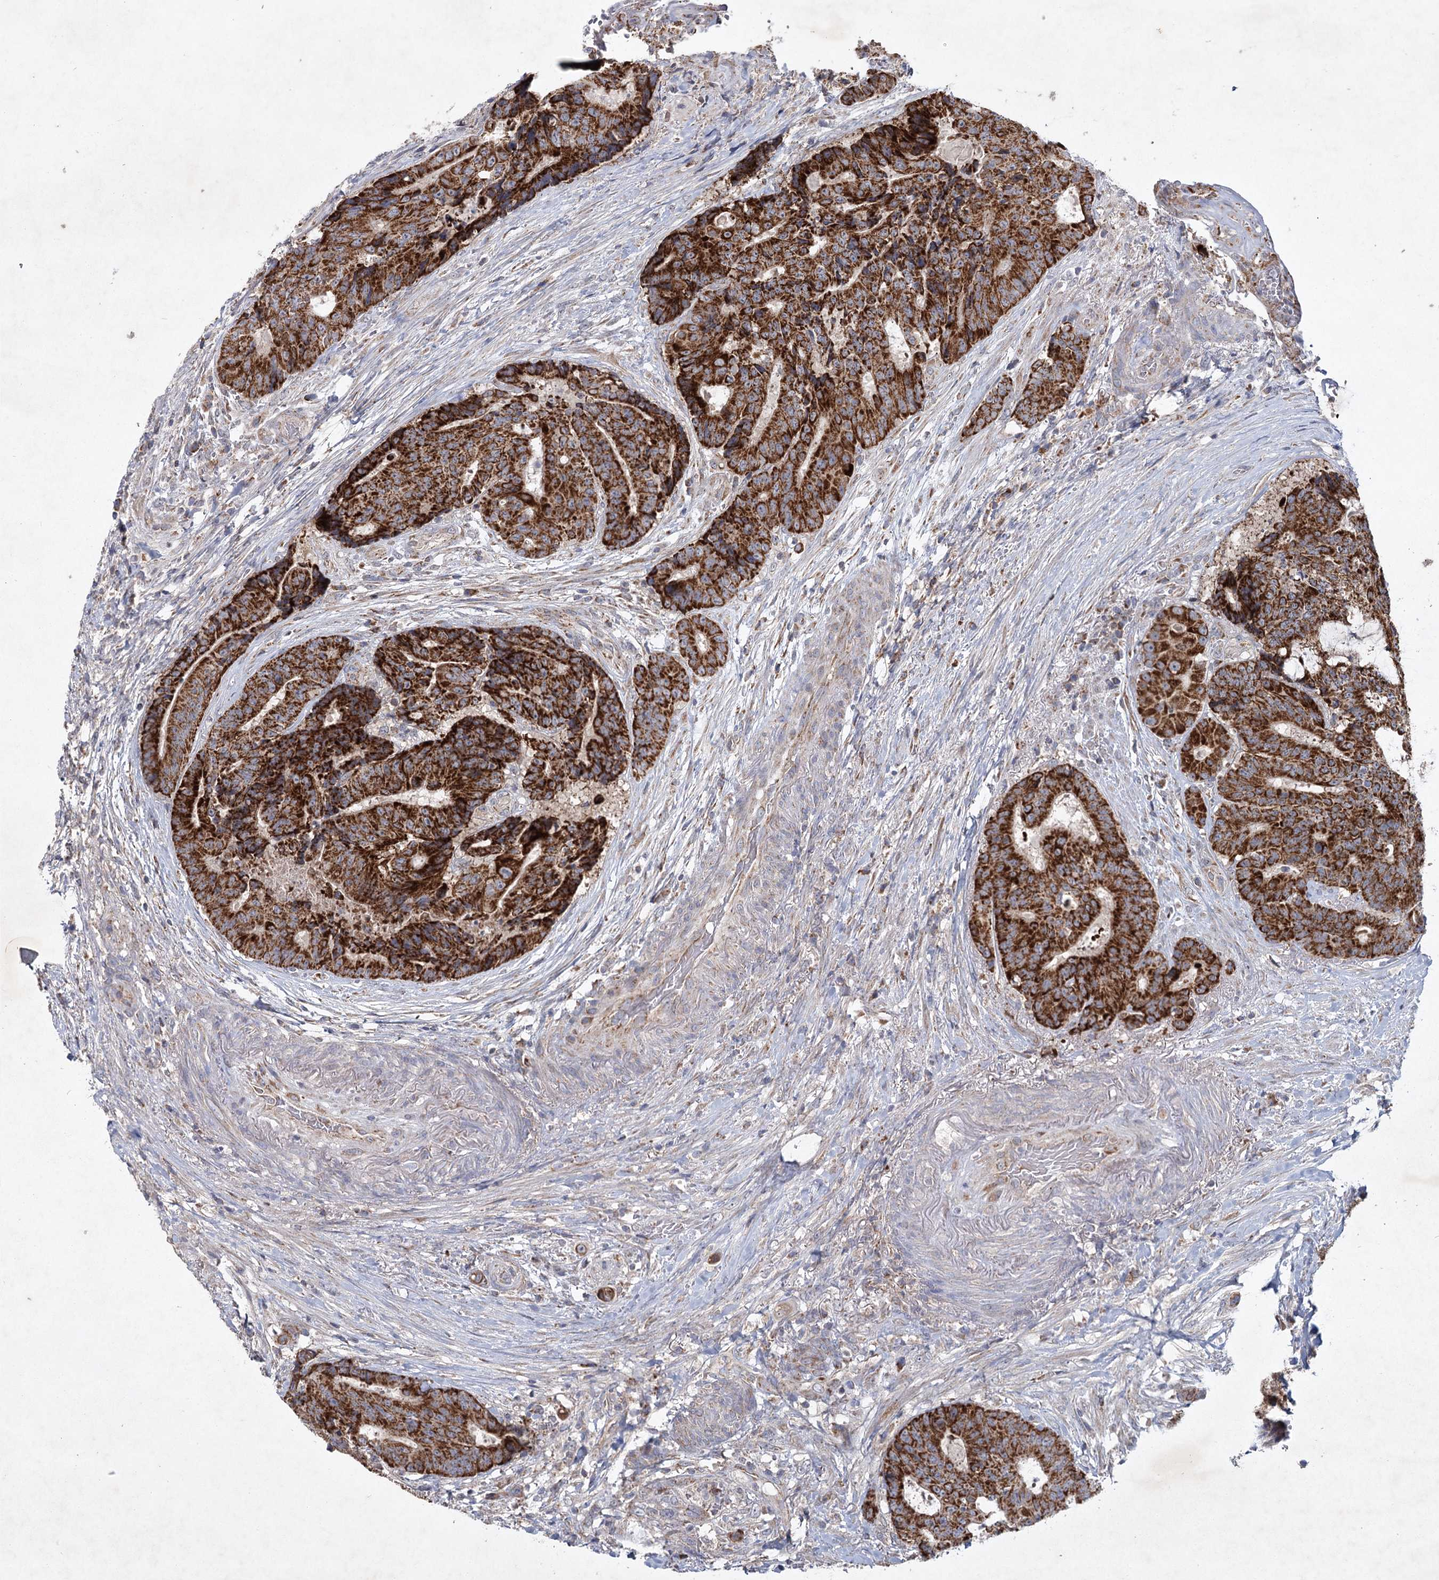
{"staining": {"intensity": "strong", "quantity": ">75%", "location": "cytoplasmic/membranous"}, "tissue": "colorectal cancer", "cell_type": "Tumor cells", "image_type": "cancer", "snomed": [{"axis": "morphology", "description": "Adenocarcinoma, NOS"}, {"axis": "topography", "description": "Rectum"}], "caption": "Protein expression analysis of human colorectal cancer reveals strong cytoplasmic/membranous positivity in approximately >75% of tumor cells.", "gene": "MRPL44", "patient": {"sex": "male", "age": 69}}